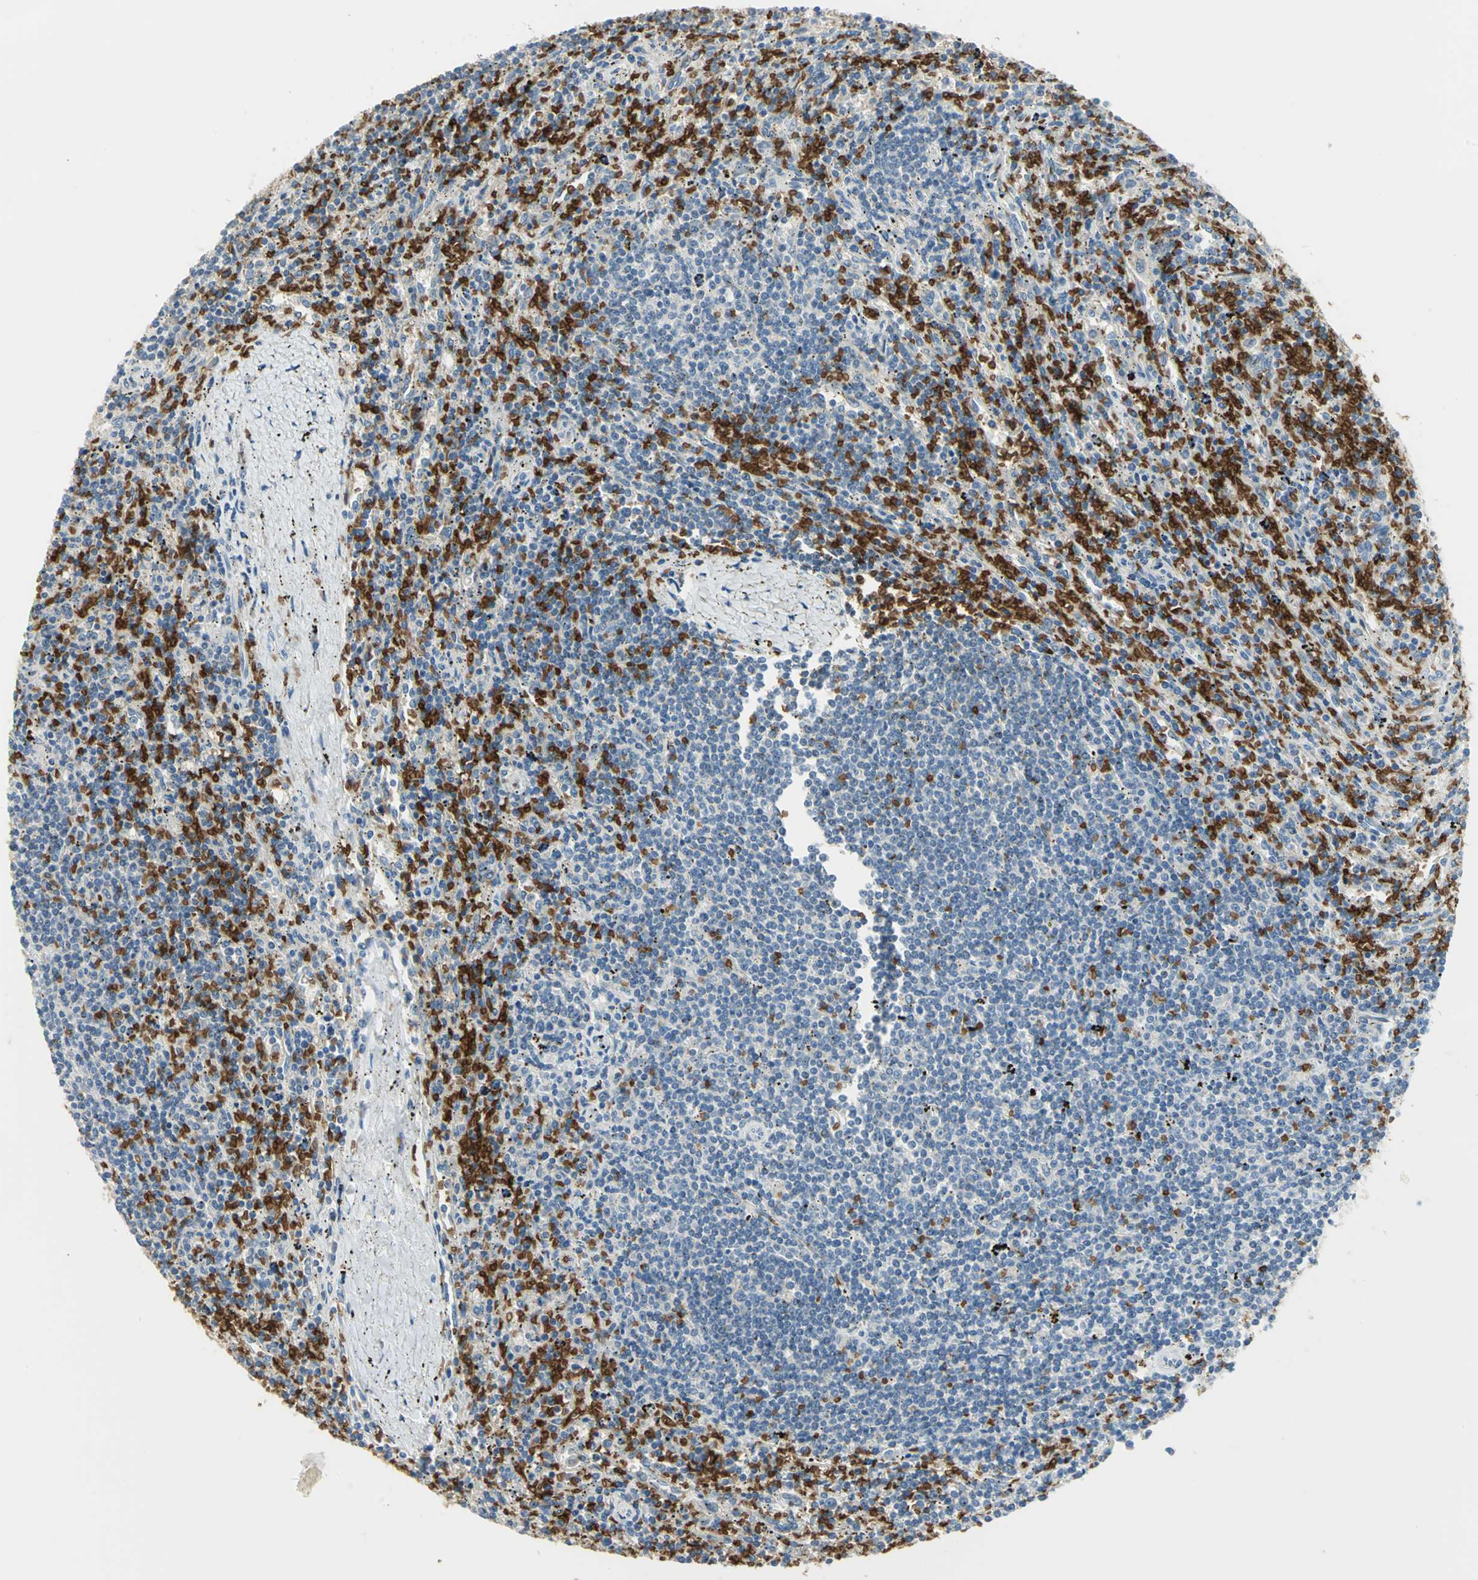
{"staining": {"intensity": "negative", "quantity": "none", "location": "none"}, "tissue": "lymphoma", "cell_type": "Tumor cells", "image_type": "cancer", "snomed": [{"axis": "morphology", "description": "Malignant lymphoma, non-Hodgkin's type, Low grade"}, {"axis": "topography", "description": "Spleen"}], "caption": "Tumor cells are negative for protein expression in human lymphoma.", "gene": "ANK1", "patient": {"sex": "male", "age": 76}}